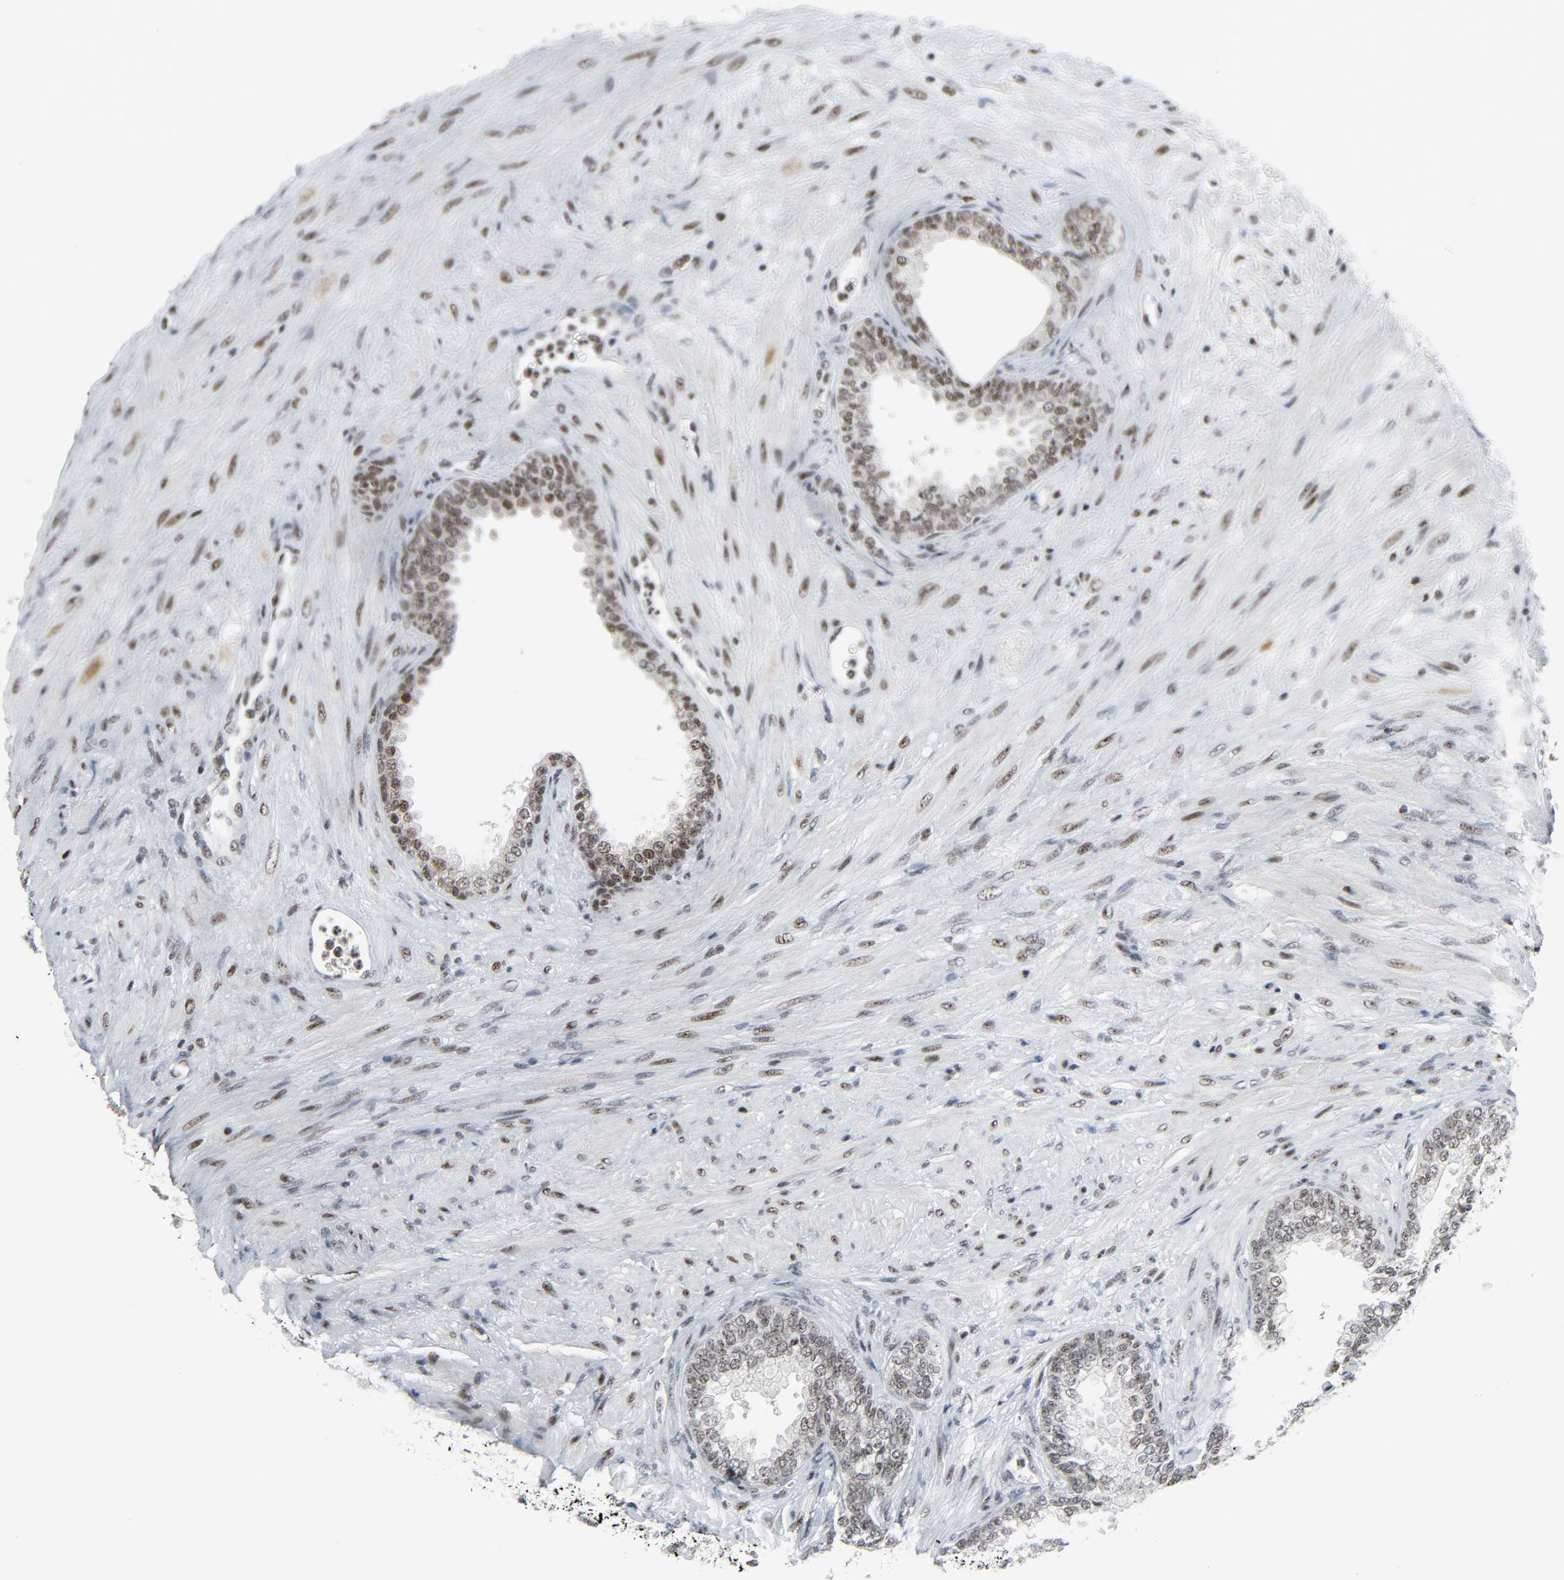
{"staining": {"intensity": "moderate", "quantity": ">75%", "location": "nuclear"}, "tissue": "prostate", "cell_type": "Glandular cells", "image_type": "normal", "snomed": [{"axis": "morphology", "description": "Normal tissue, NOS"}, {"axis": "topography", "description": "Prostate"}], "caption": "Immunohistochemistry (IHC) image of normal prostate stained for a protein (brown), which displays medium levels of moderate nuclear staining in approximately >75% of glandular cells.", "gene": "CDK7", "patient": {"sex": "male", "age": 76}}